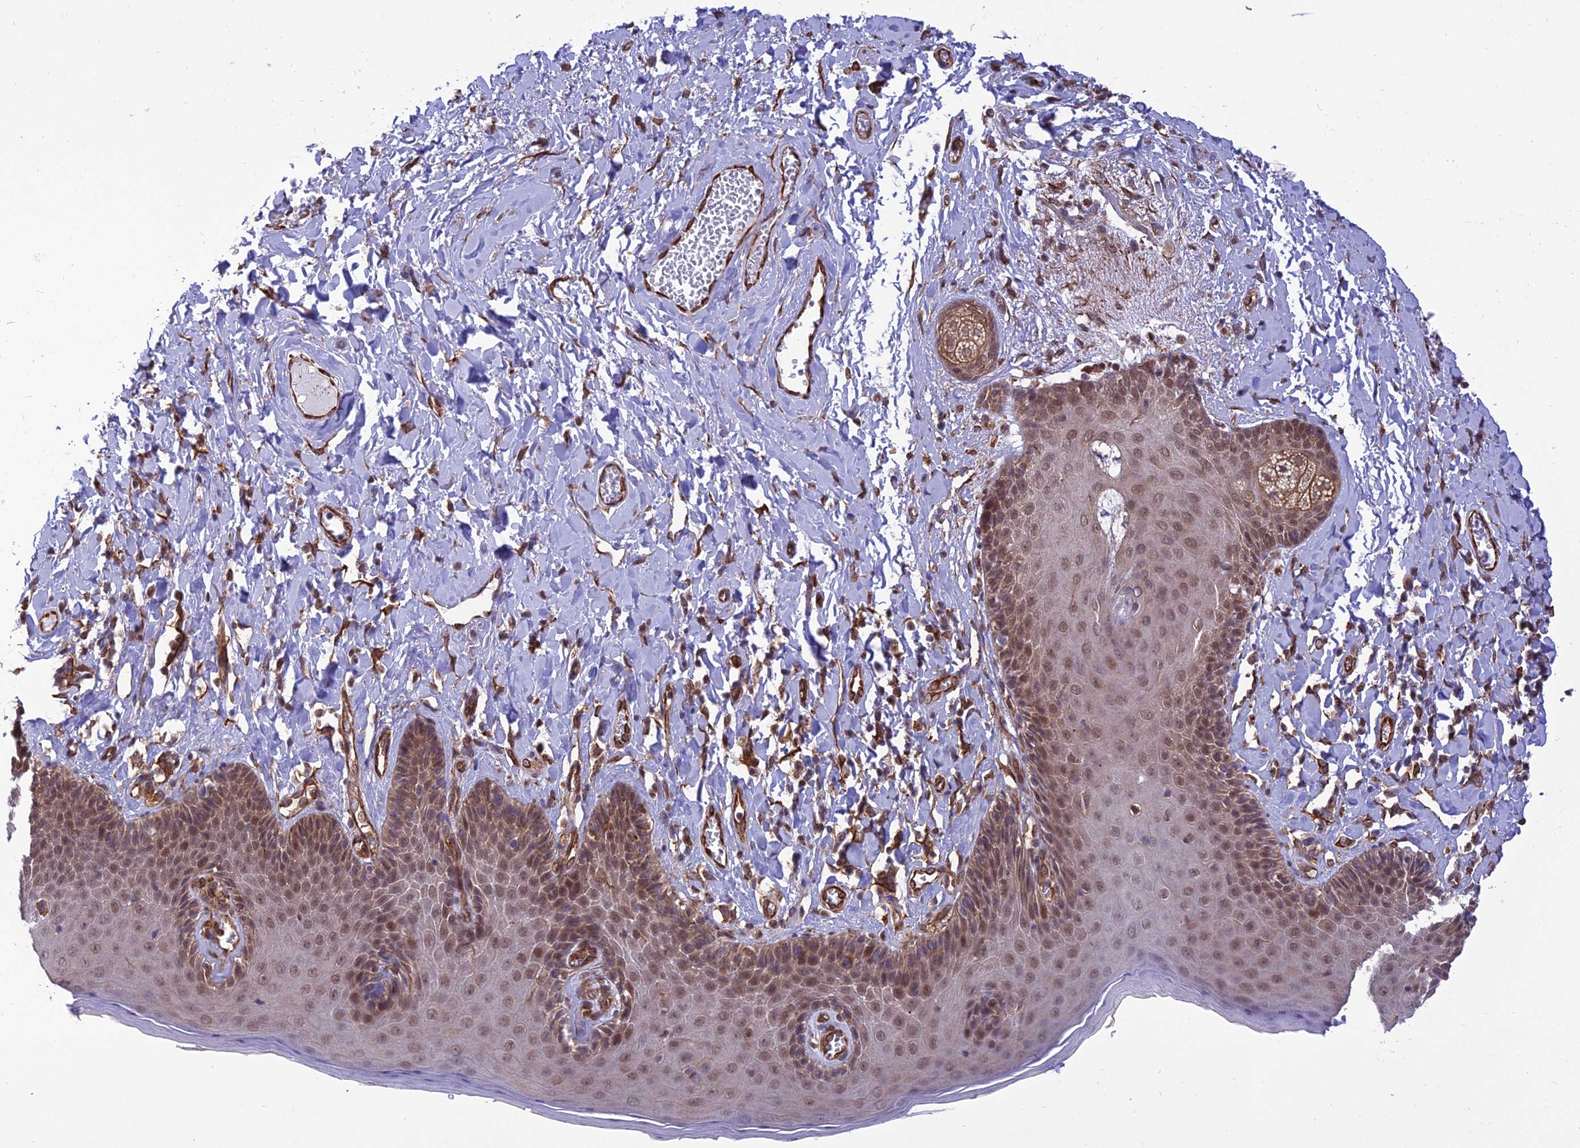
{"staining": {"intensity": "moderate", "quantity": ">75%", "location": "nuclear"}, "tissue": "skin", "cell_type": "Epidermal cells", "image_type": "normal", "snomed": [{"axis": "morphology", "description": "Normal tissue, NOS"}, {"axis": "topography", "description": "Anal"}], "caption": "Immunohistochemical staining of benign skin displays moderate nuclear protein positivity in about >75% of epidermal cells.", "gene": "PAGR1", "patient": {"sex": "male", "age": 69}}